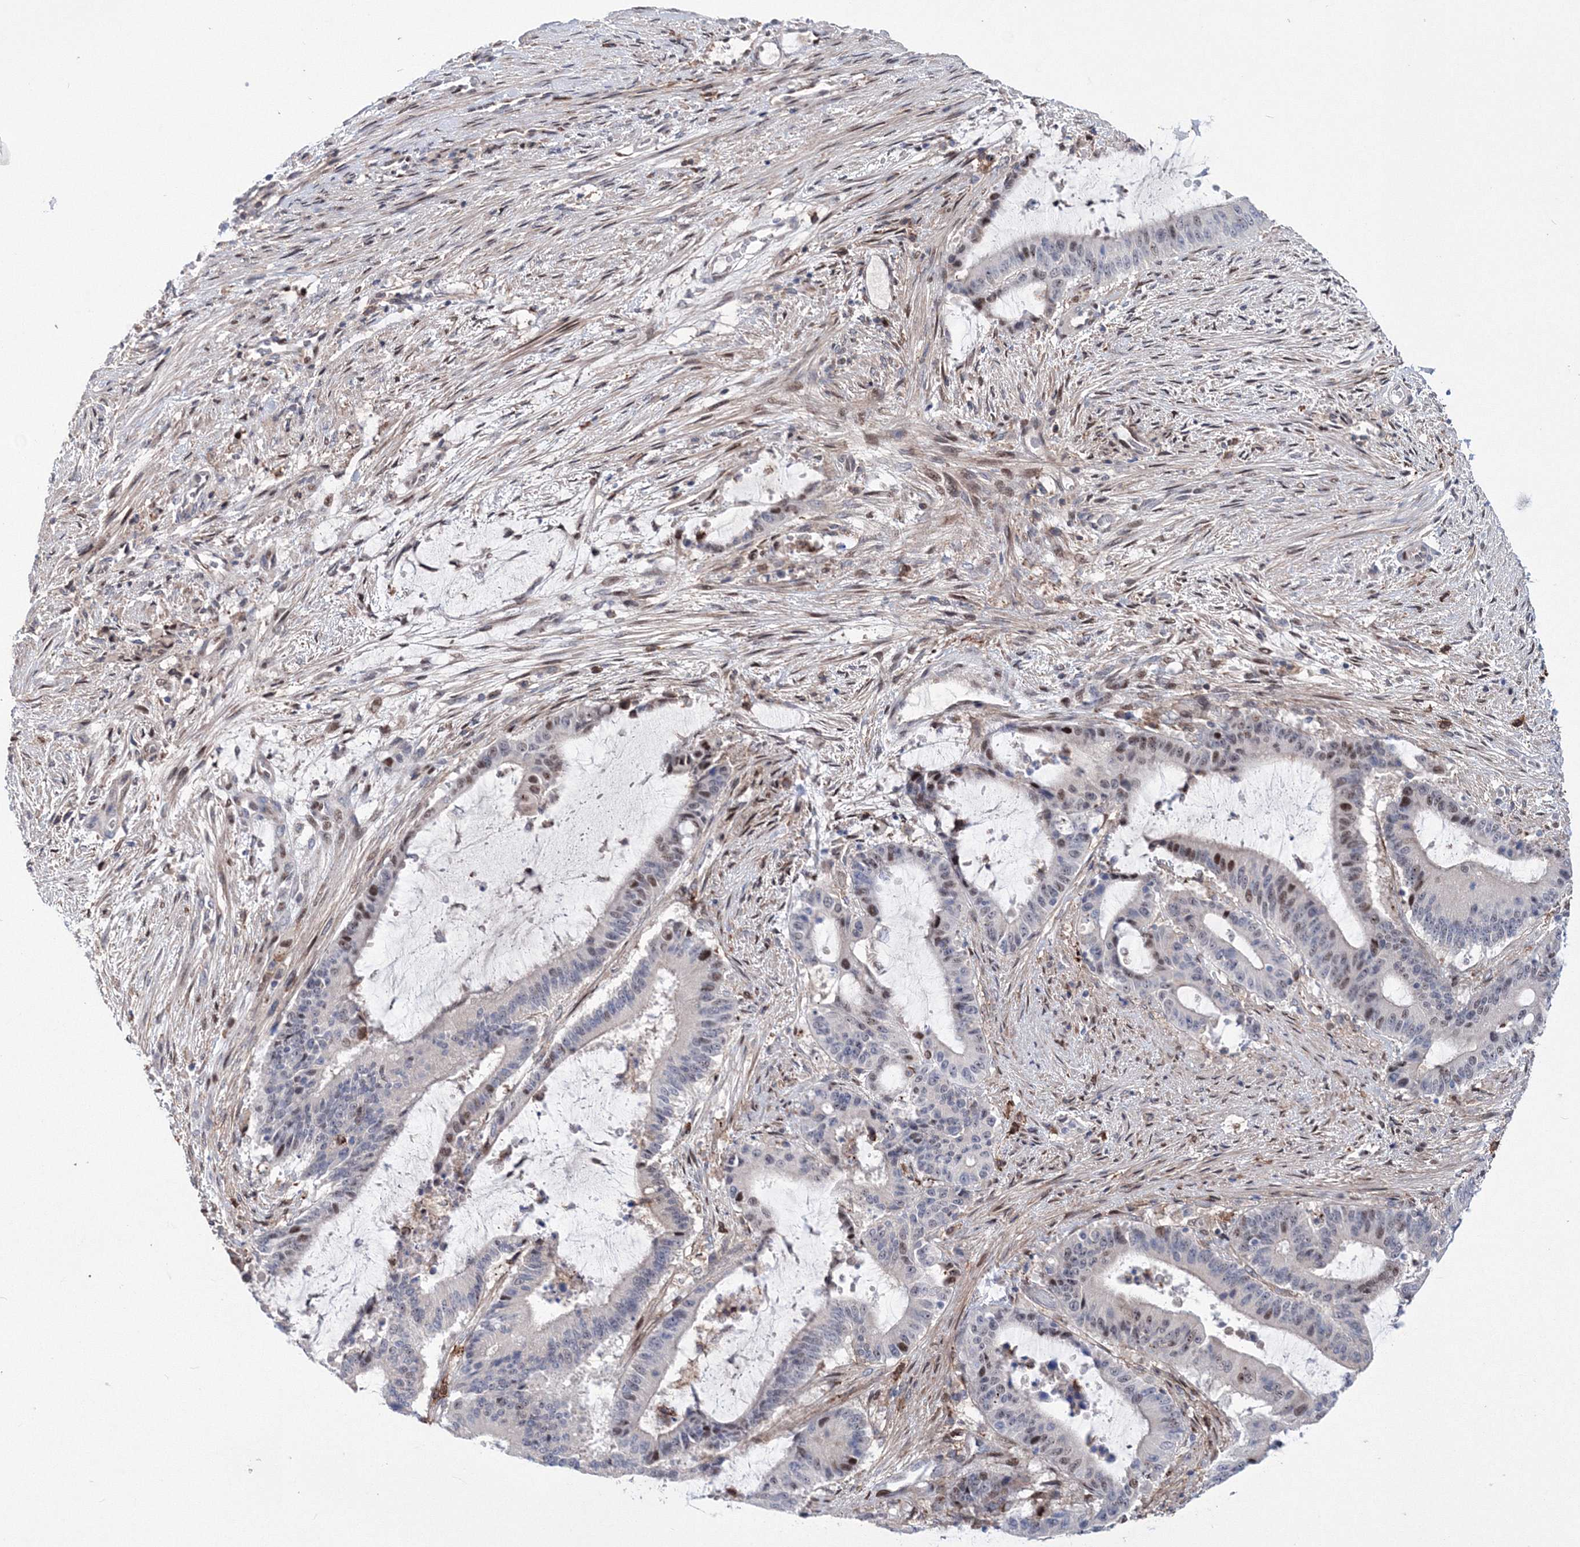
{"staining": {"intensity": "moderate", "quantity": "<25%", "location": "nuclear"}, "tissue": "liver cancer", "cell_type": "Tumor cells", "image_type": "cancer", "snomed": [{"axis": "morphology", "description": "Normal tissue, NOS"}, {"axis": "morphology", "description": "Cholangiocarcinoma"}, {"axis": "topography", "description": "Liver"}, {"axis": "topography", "description": "Peripheral nerve tissue"}], "caption": "Liver cancer (cholangiocarcinoma) stained with DAB (3,3'-diaminobenzidine) immunohistochemistry displays low levels of moderate nuclear staining in approximately <25% of tumor cells. (DAB (3,3'-diaminobenzidine) IHC, brown staining for protein, blue staining for nuclei).", "gene": "RNPEPL1", "patient": {"sex": "female", "age": 73}}